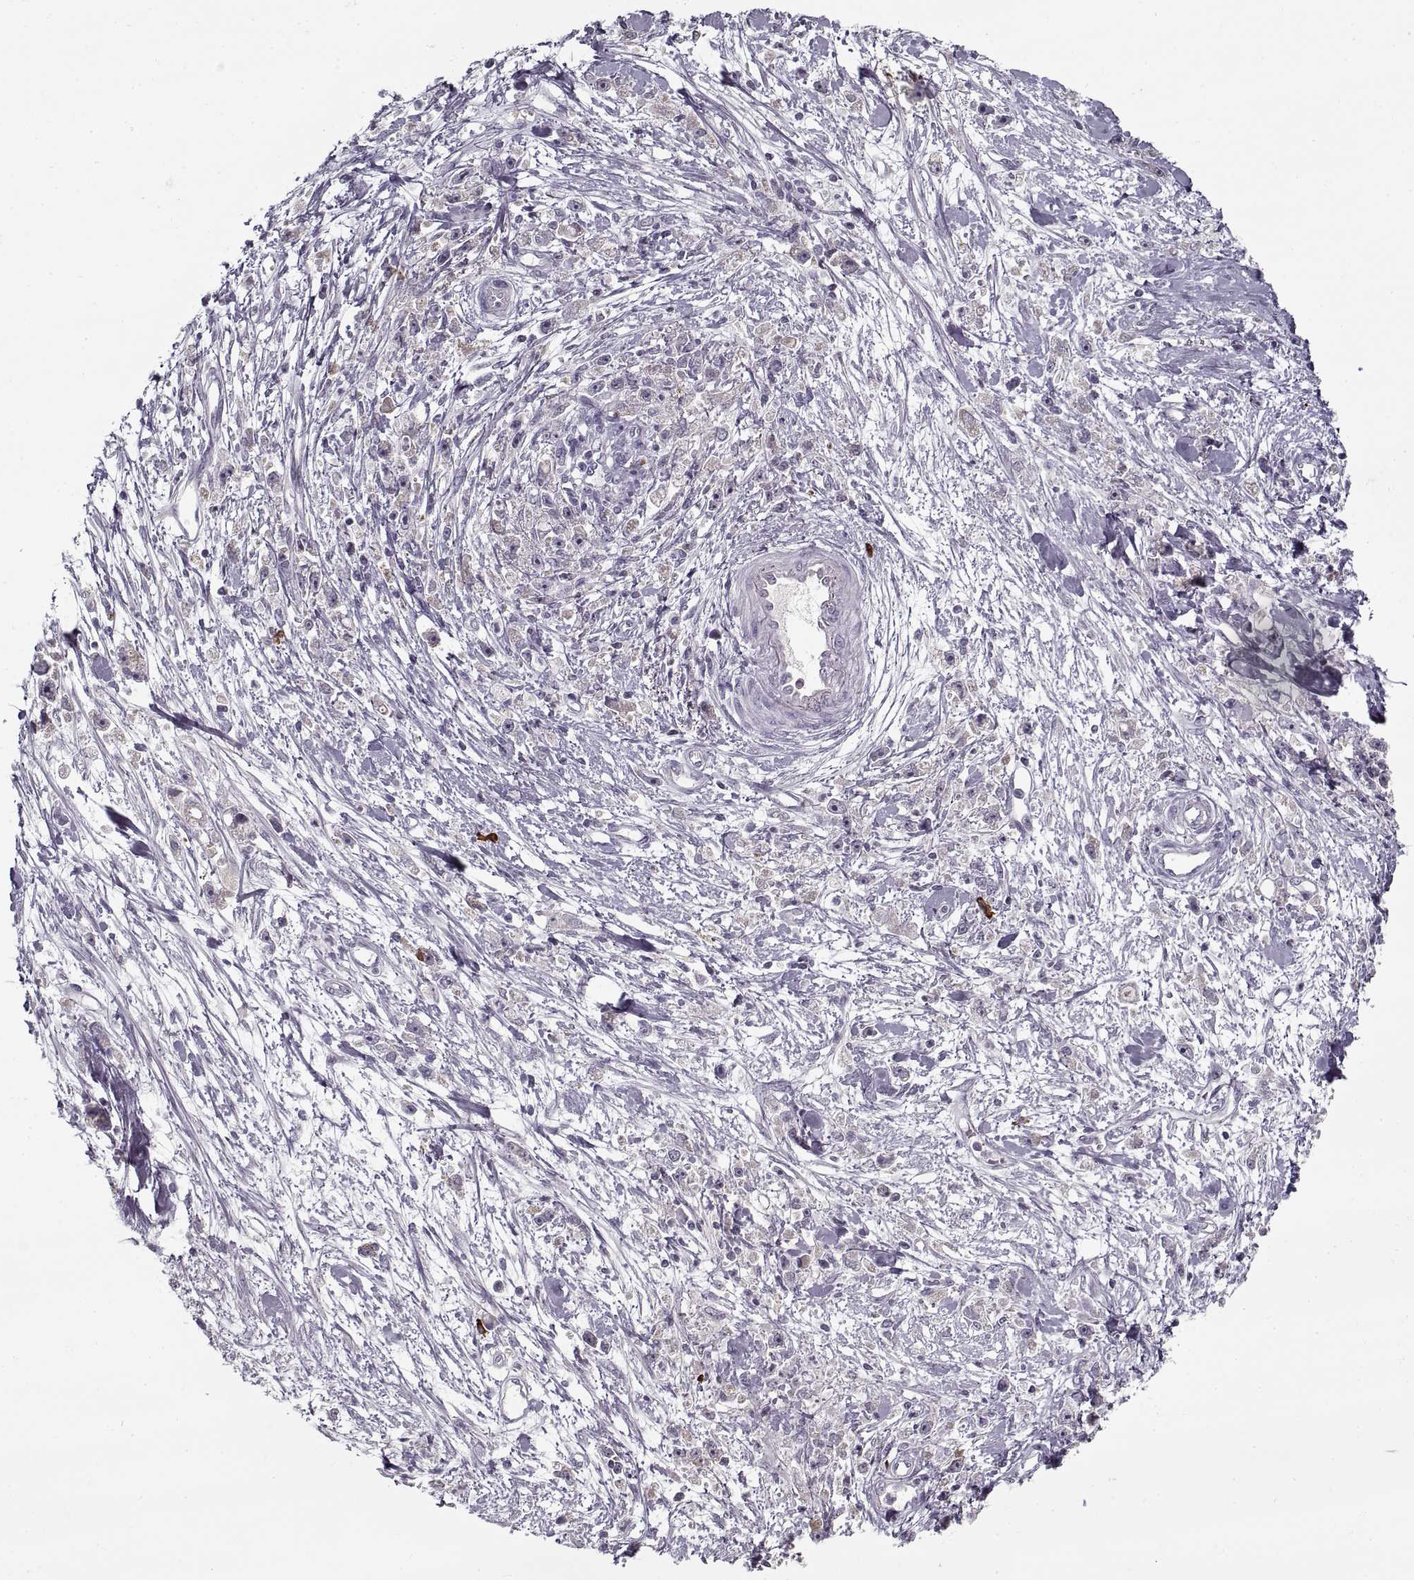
{"staining": {"intensity": "negative", "quantity": "none", "location": "none"}, "tissue": "stomach cancer", "cell_type": "Tumor cells", "image_type": "cancer", "snomed": [{"axis": "morphology", "description": "Adenocarcinoma, NOS"}, {"axis": "topography", "description": "Stomach"}], "caption": "Human stomach cancer stained for a protein using IHC demonstrates no expression in tumor cells.", "gene": "GAD2", "patient": {"sex": "female", "age": 59}}